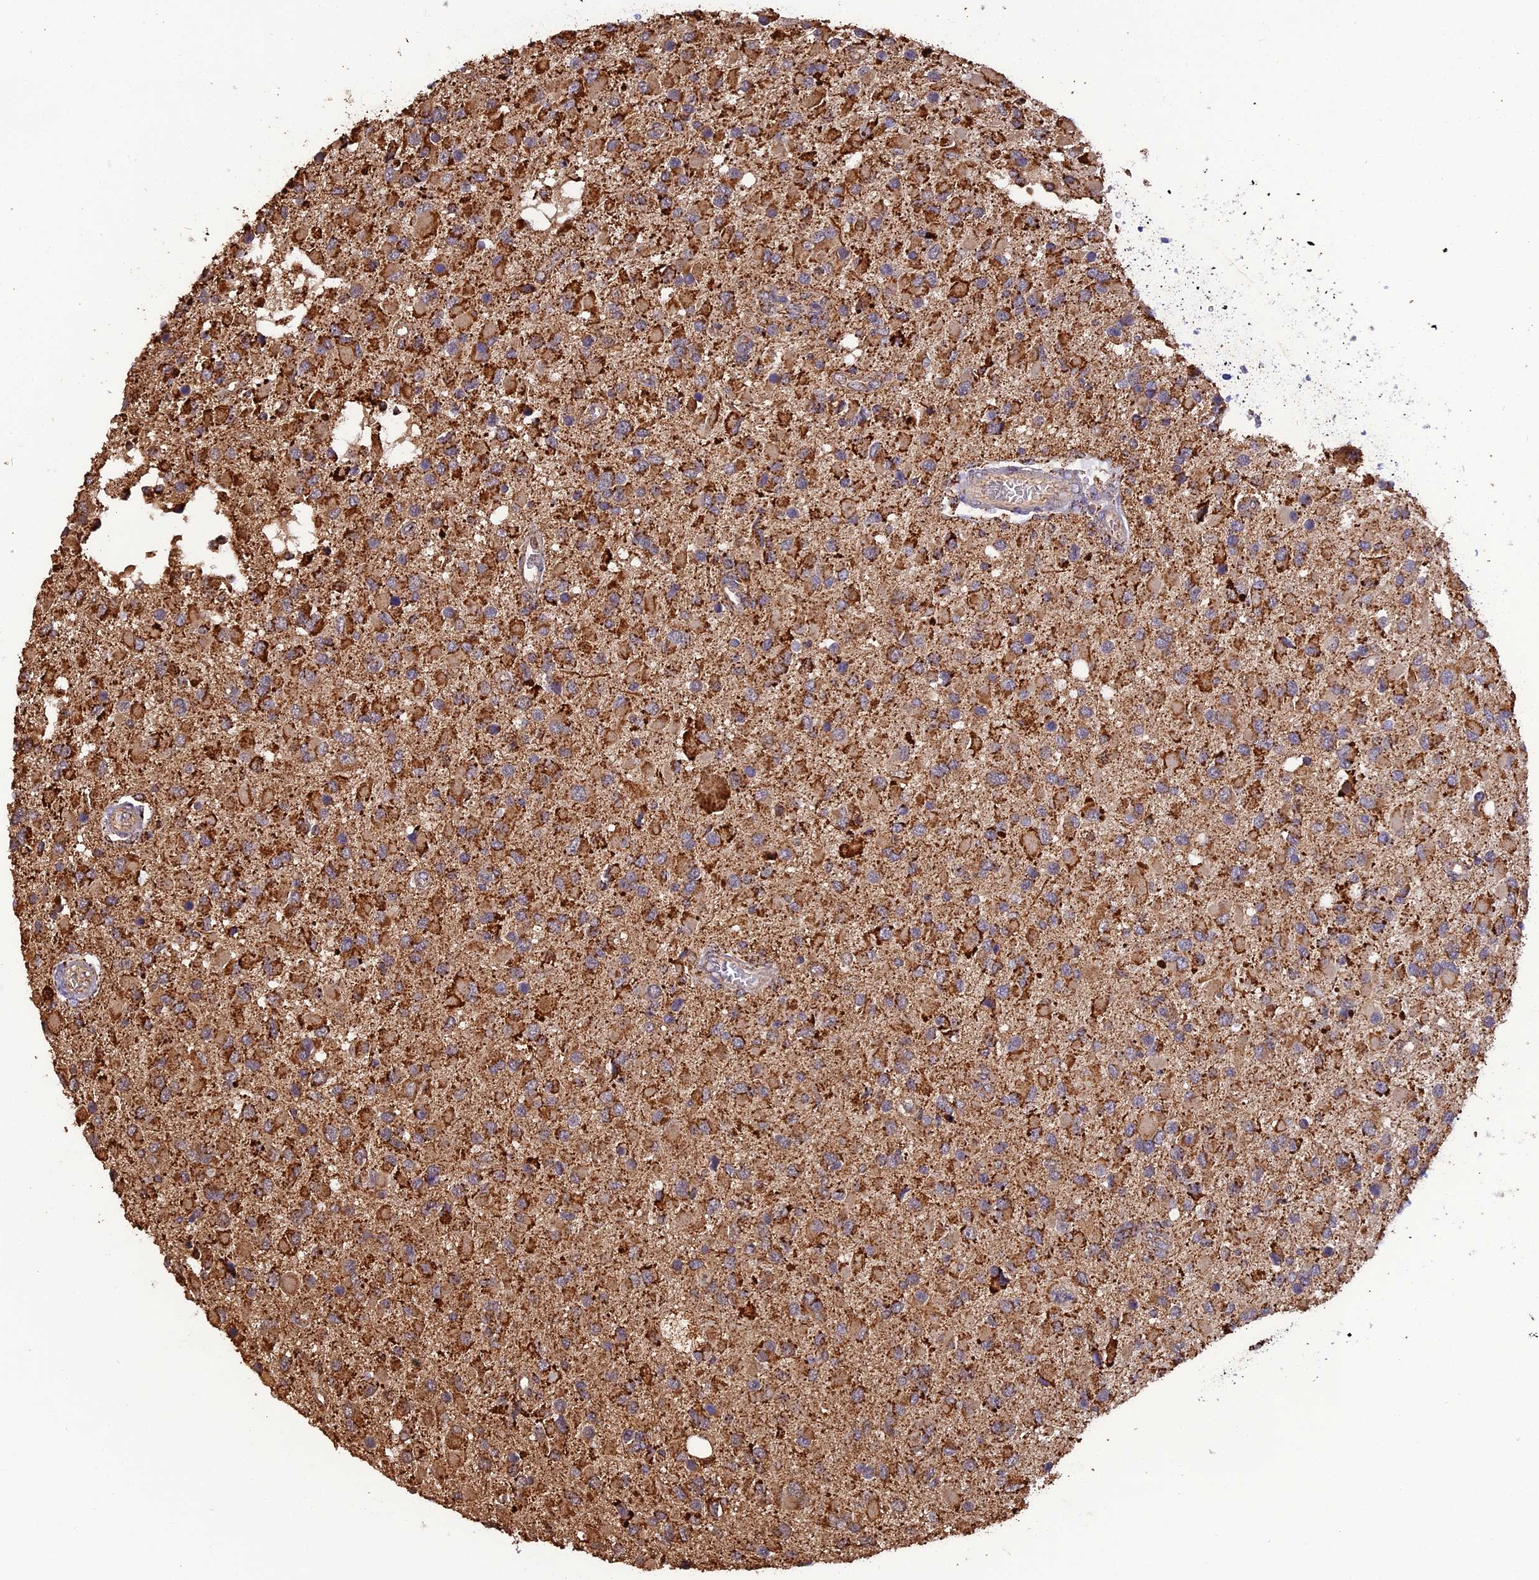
{"staining": {"intensity": "moderate", "quantity": ">75%", "location": "cytoplasmic/membranous"}, "tissue": "glioma", "cell_type": "Tumor cells", "image_type": "cancer", "snomed": [{"axis": "morphology", "description": "Glioma, malignant, High grade"}, {"axis": "topography", "description": "Brain"}], "caption": "This histopathology image reveals malignant glioma (high-grade) stained with immunohistochemistry to label a protein in brown. The cytoplasmic/membranous of tumor cells show moderate positivity for the protein. Nuclei are counter-stained blue.", "gene": "KCNG1", "patient": {"sex": "male", "age": 53}}